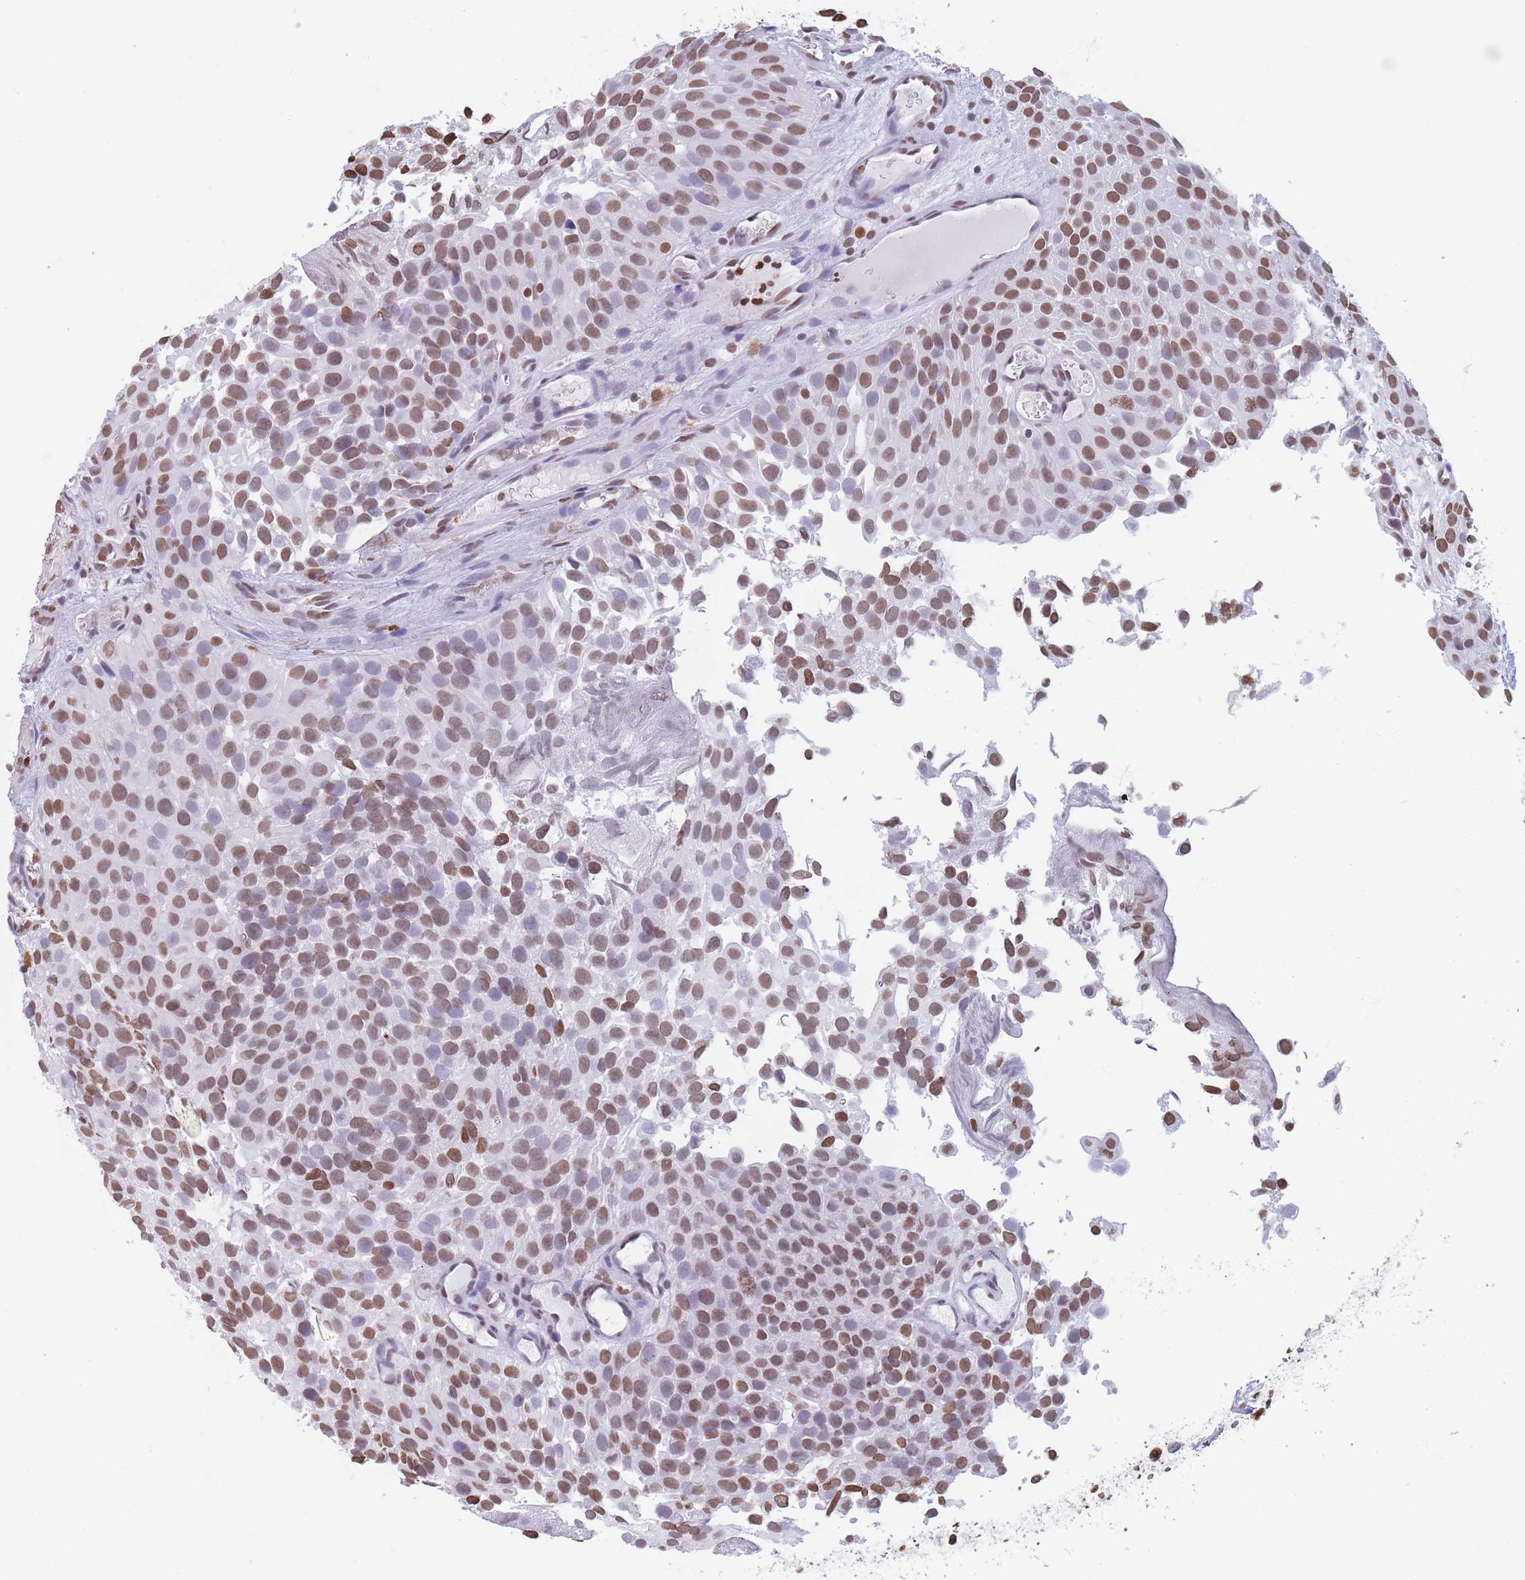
{"staining": {"intensity": "moderate", "quantity": "25%-75%", "location": "nuclear"}, "tissue": "urothelial cancer", "cell_type": "Tumor cells", "image_type": "cancer", "snomed": [{"axis": "morphology", "description": "Urothelial carcinoma, Low grade"}, {"axis": "topography", "description": "Urinary bladder"}], "caption": "An image of urothelial cancer stained for a protein displays moderate nuclear brown staining in tumor cells.", "gene": "RYK", "patient": {"sex": "male", "age": 88}}